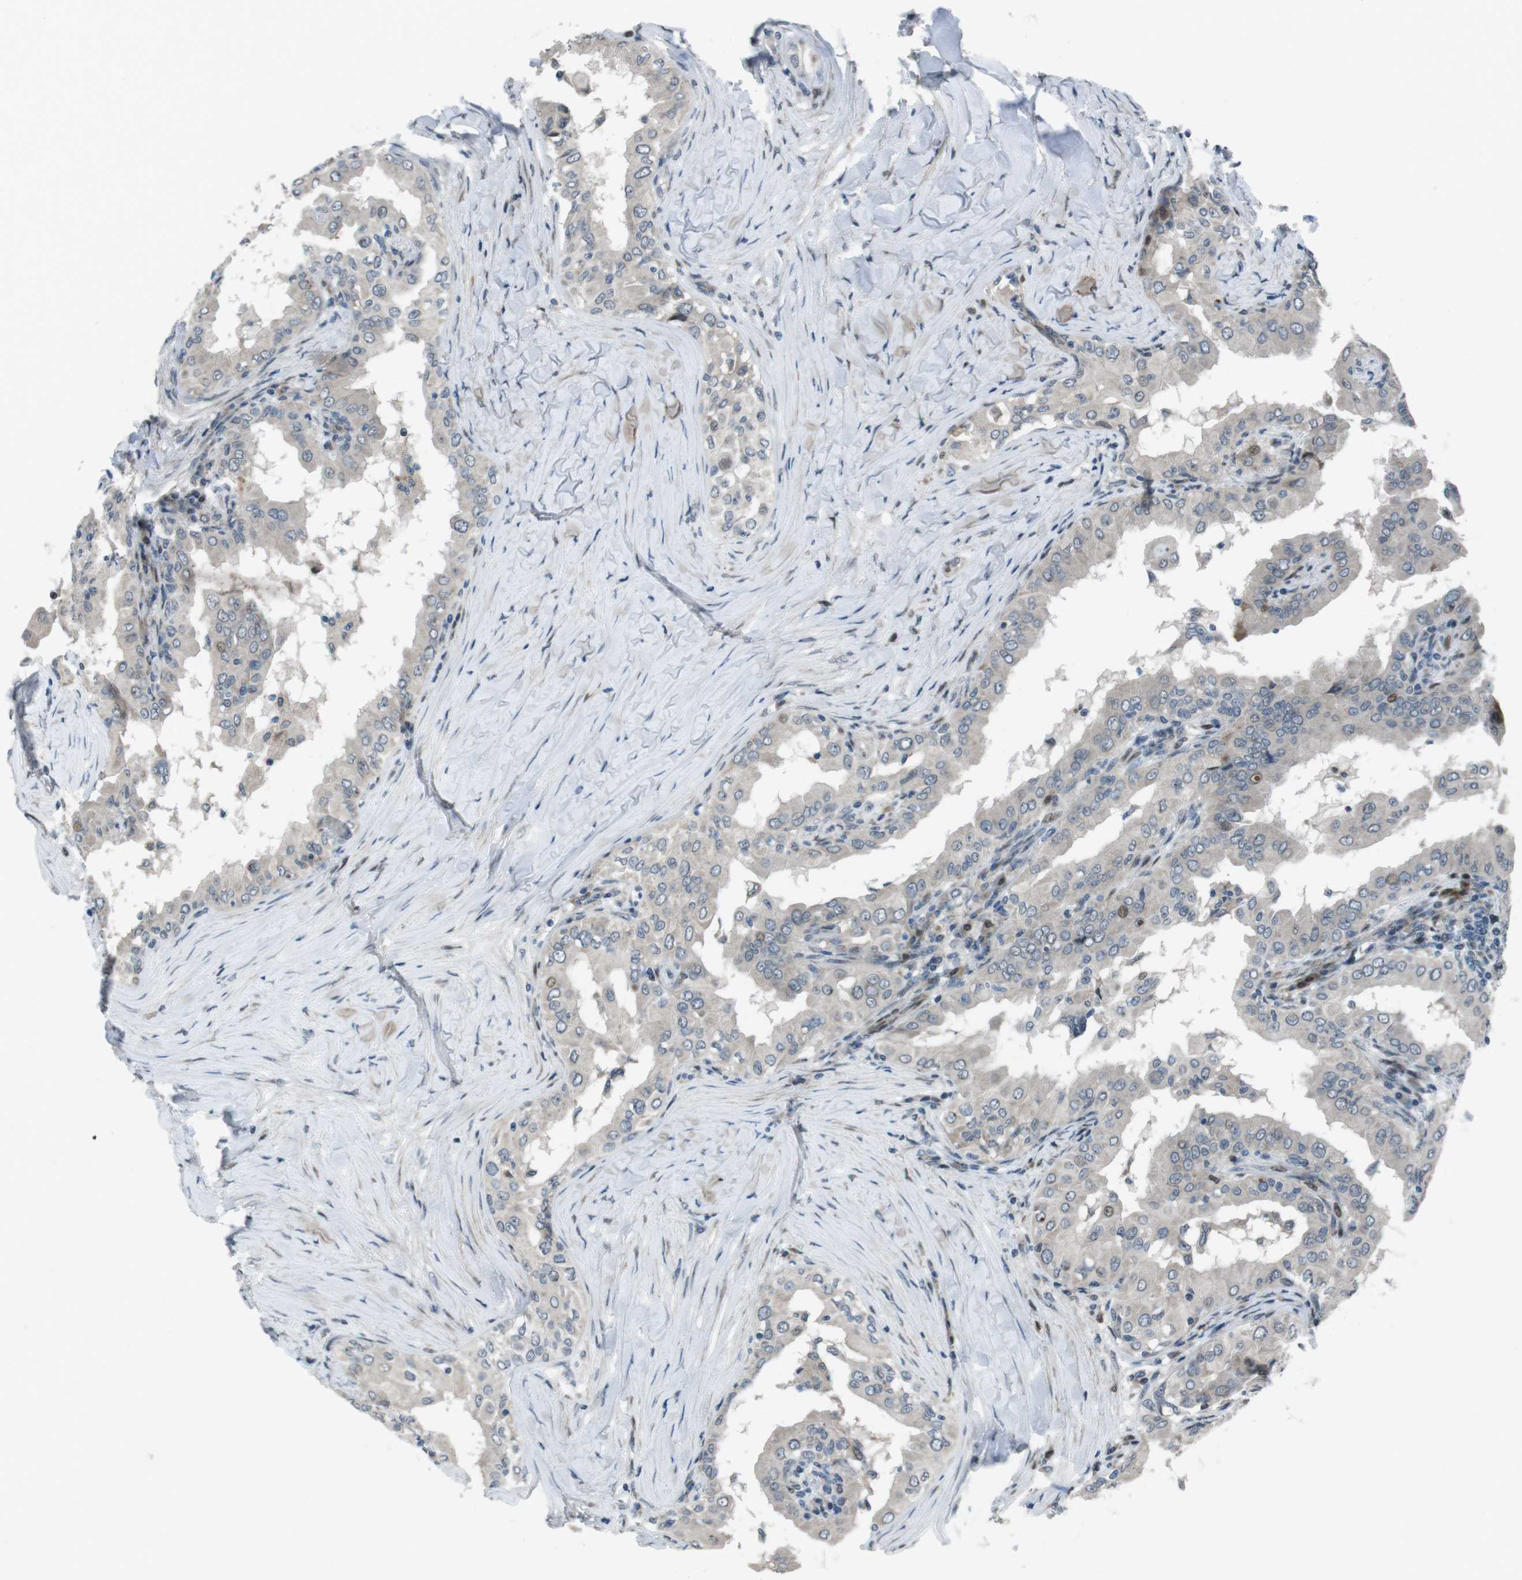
{"staining": {"intensity": "weak", "quantity": "<25%", "location": "nuclear"}, "tissue": "thyroid cancer", "cell_type": "Tumor cells", "image_type": "cancer", "snomed": [{"axis": "morphology", "description": "Papillary adenocarcinoma, NOS"}, {"axis": "topography", "description": "Thyroid gland"}], "caption": "Protein analysis of thyroid cancer exhibits no significant expression in tumor cells.", "gene": "PBRM1", "patient": {"sex": "male", "age": 33}}